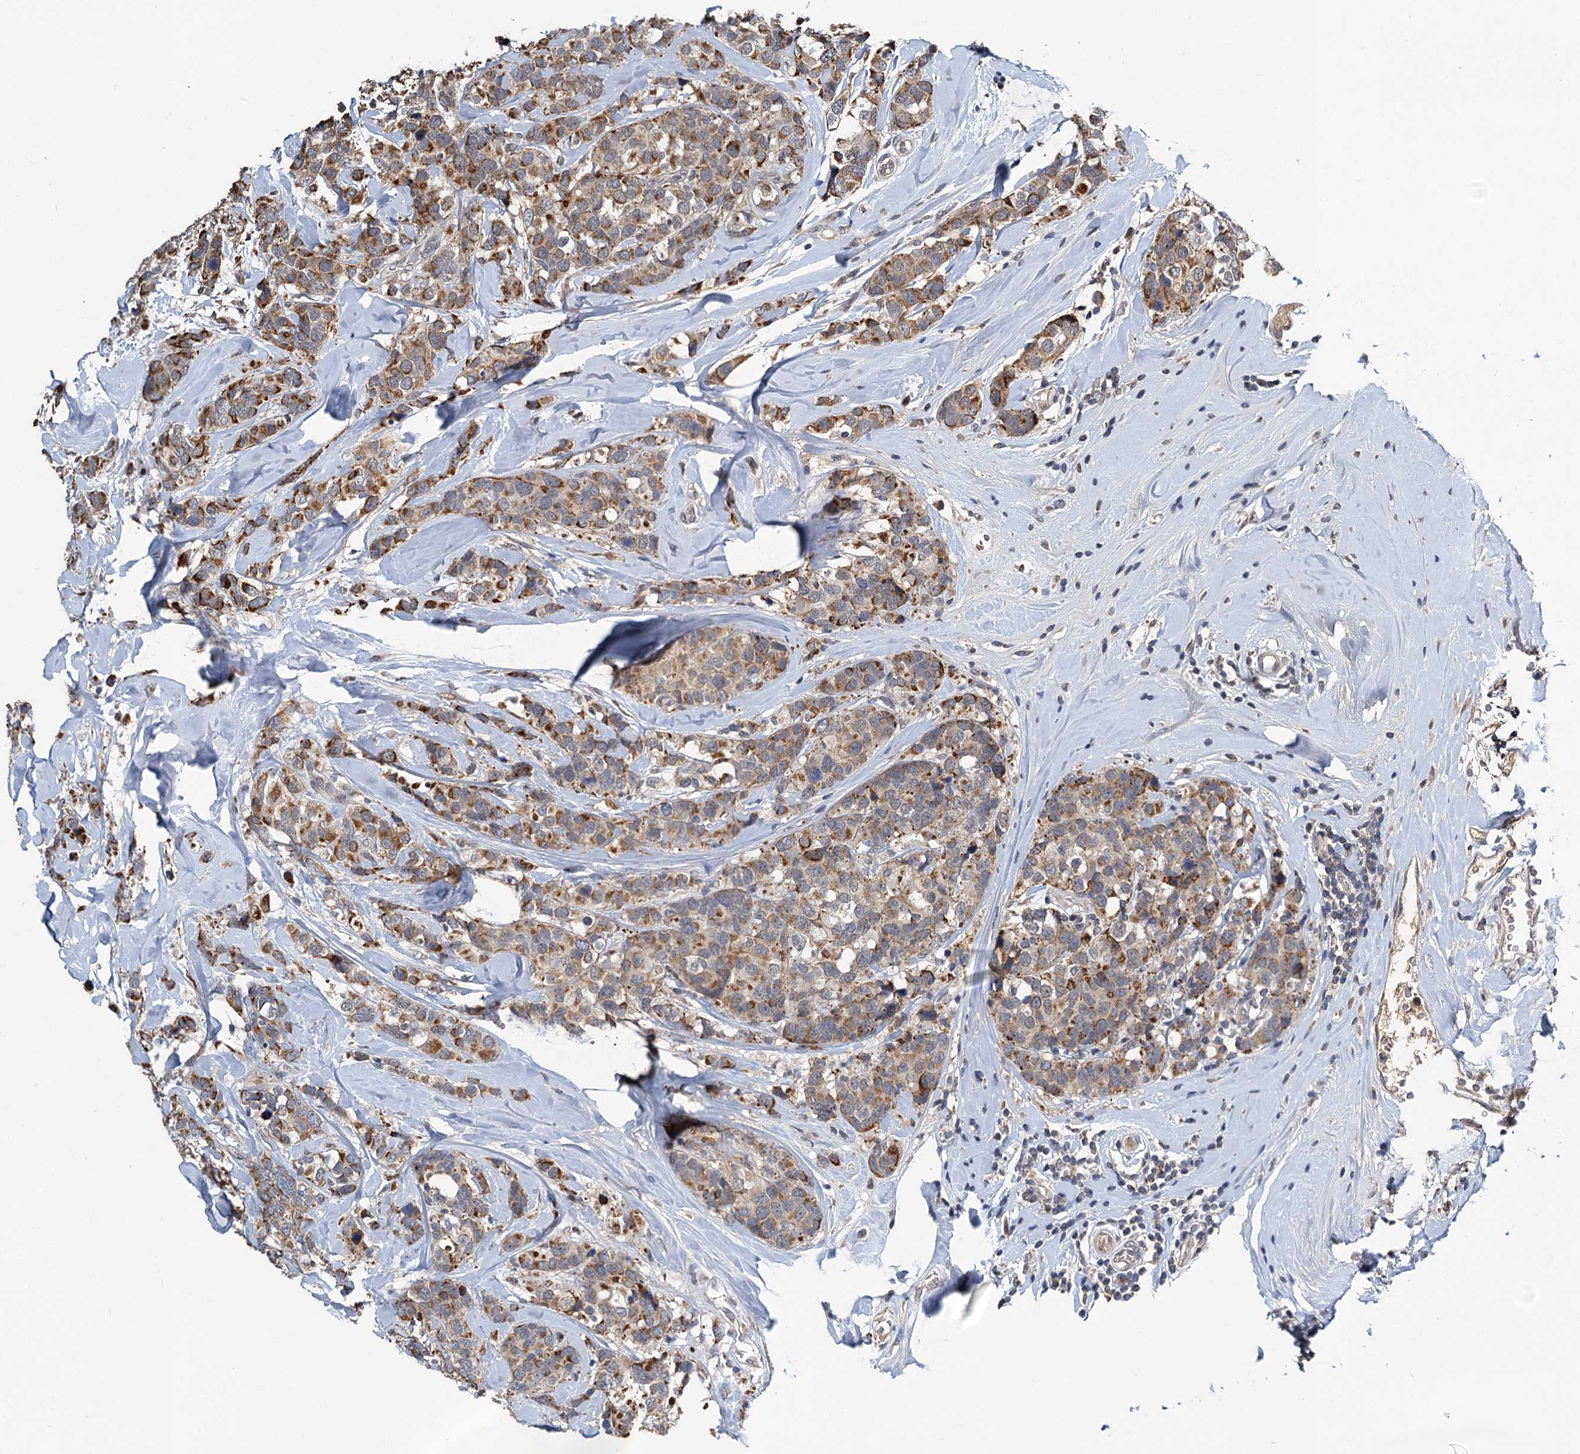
{"staining": {"intensity": "moderate", "quantity": ">75%", "location": "cytoplasmic/membranous"}, "tissue": "breast cancer", "cell_type": "Tumor cells", "image_type": "cancer", "snomed": [{"axis": "morphology", "description": "Lobular carcinoma"}, {"axis": "topography", "description": "Breast"}], "caption": "DAB (3,3'-diaminobenzidine) immunohistochemical staining of lobular carcinoma (breast) reveals moderate cytoplasmic/membranous protein staining in about >75% of tumor cells.", "gene": "RITA1", "patient": {"sex": "female", "age": 59}}